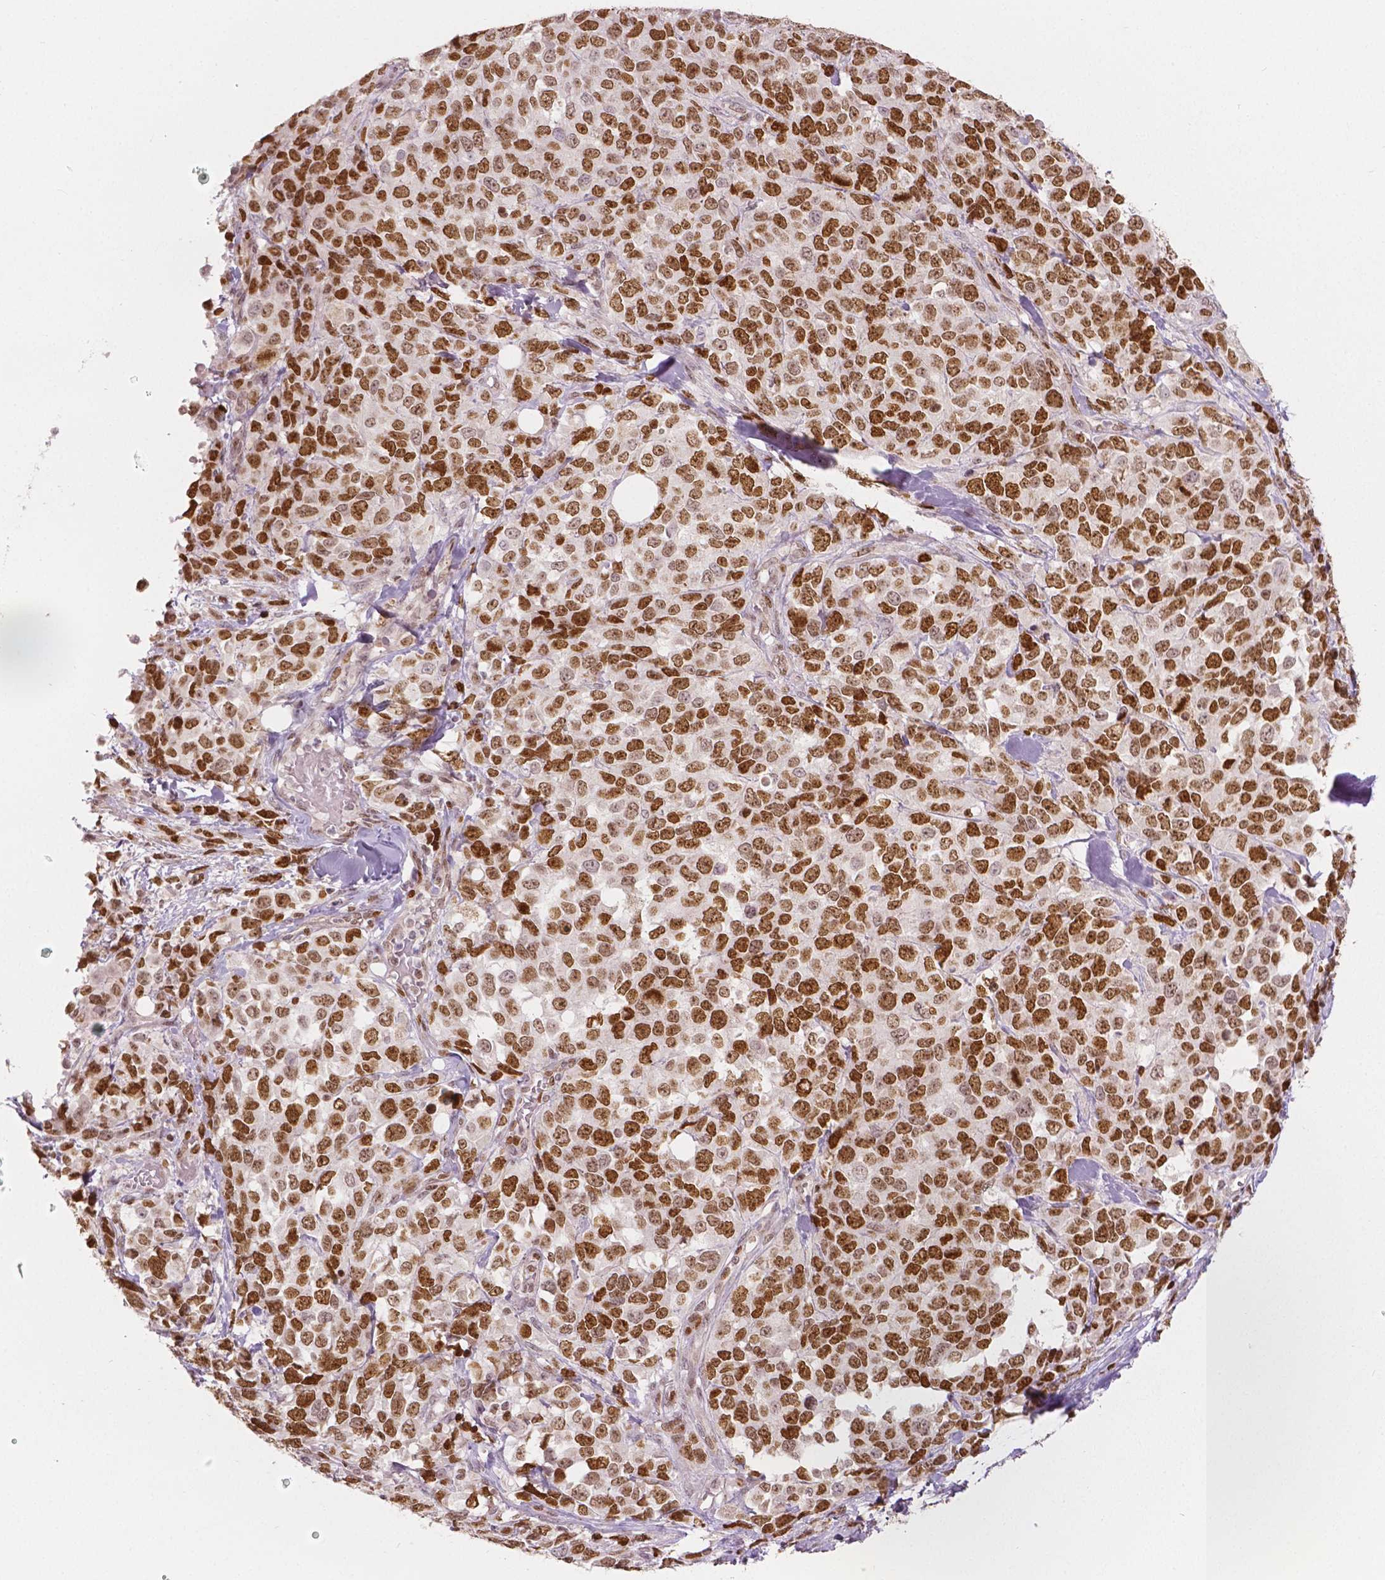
{"staining": {"intensity": "strong", "quantity": ">75%", "location": "nuclear"}, "tissue": "melanoma", "cell_type": "Tumor cells", "image_type": "cancer", "snomed": [{"axis": "morphology", "description": "Malignant melanoma, Metastatic site"}, {"axis": "topography", "description": "Skin"}], "caption": "Tumor cells display strong nuclear positivity in approximately >75% of cells in melanoma.", "gene": "NSD2", "patient": {"sex": "male", "age": 84}}